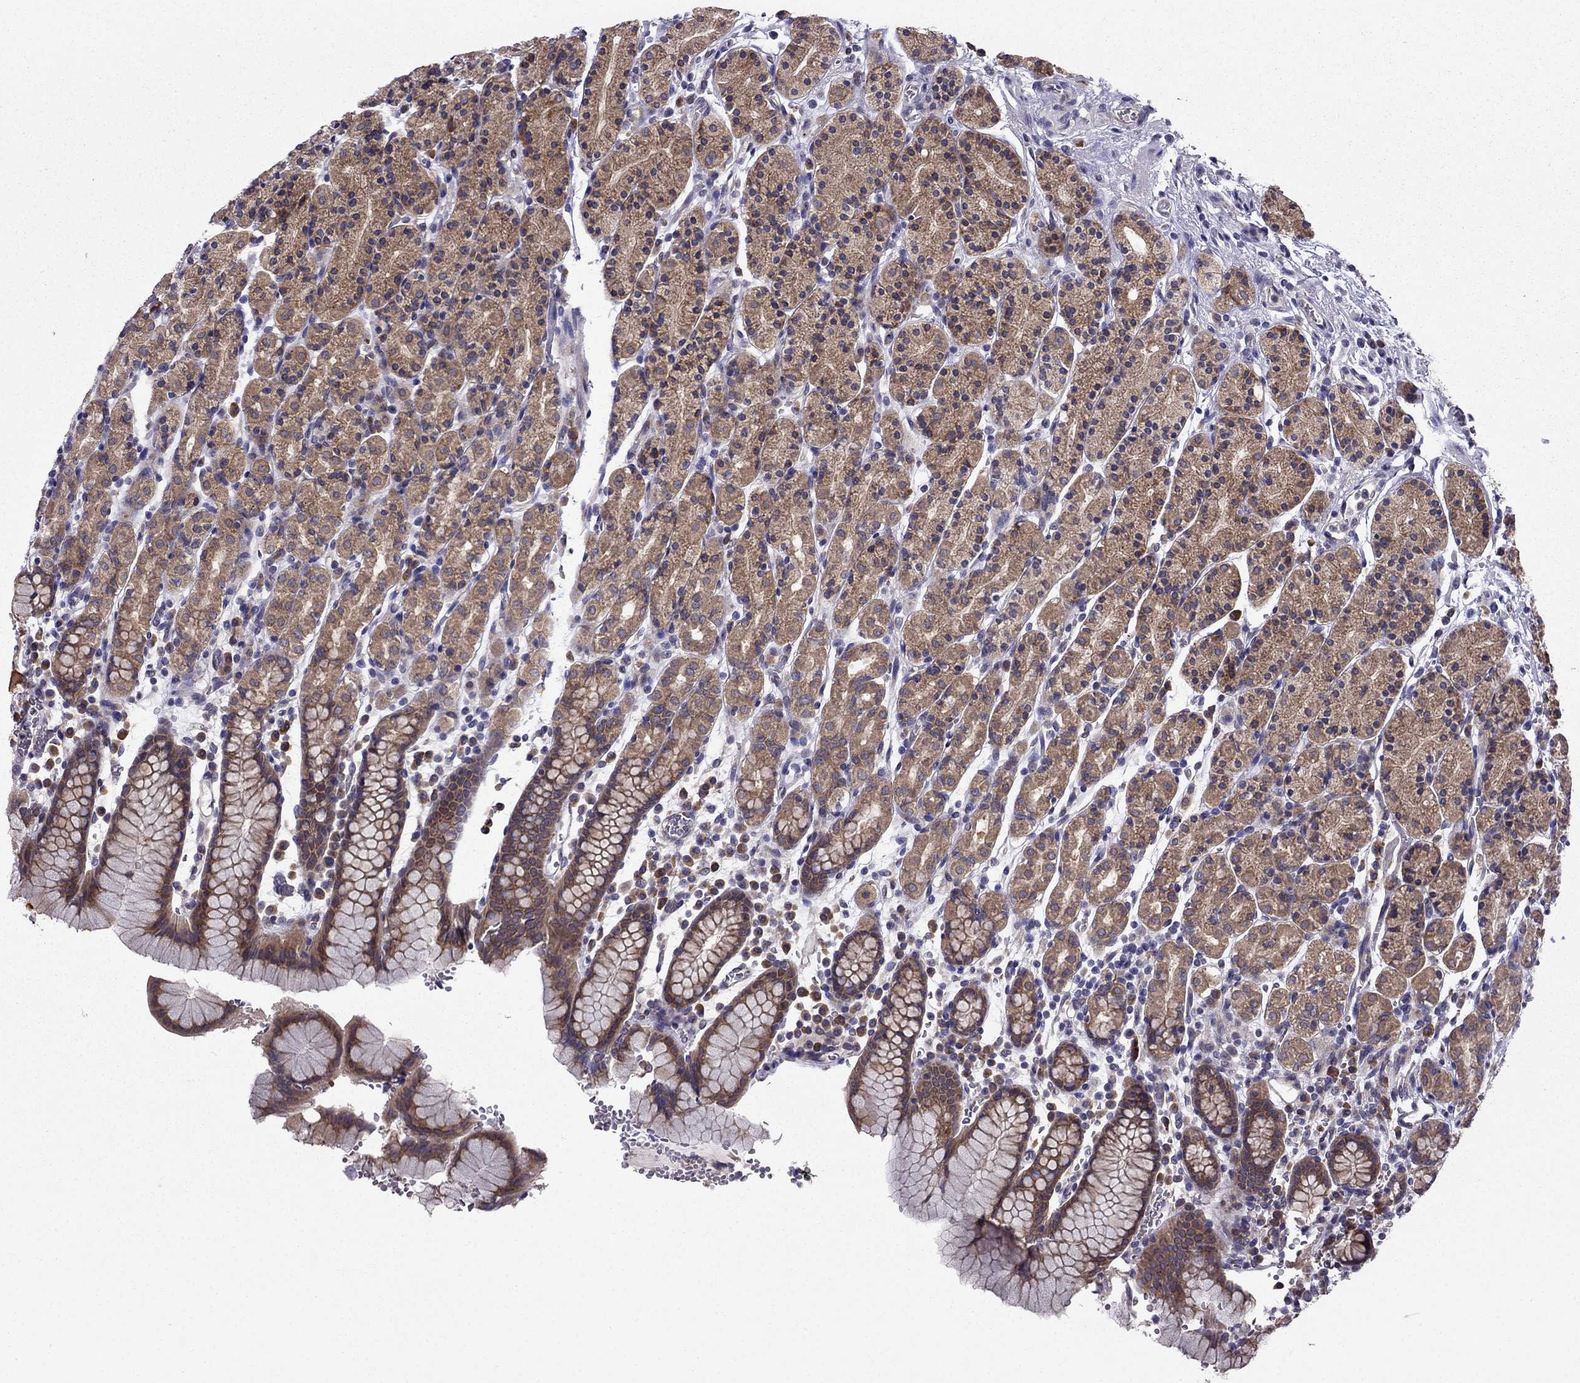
{"staining": {"intensity": "moderate", "quantity": "25%-75%", "location": "cytoplasmic/membranous"}, "tissue": "stomach", "cell_type": "Glandular cells", "image_type": "normal", "snomed": [{"axis": "morphology", "description": "Normal tissue, NOS"}, {"axis": "topography", "description": "Stomach, upper"}, {"axis": "topography", "description": "Stomach"}], "caption": "Protein expression analysis of unremarkable stomach displays moderate cytoplasmic/membranous expression in about 25%-75% of glandular cells. (DAB IHC with brightfield microscopy, high magnification).", "gene": "ARHGEF28", "patient": {"sex": "male", "age": 62}}